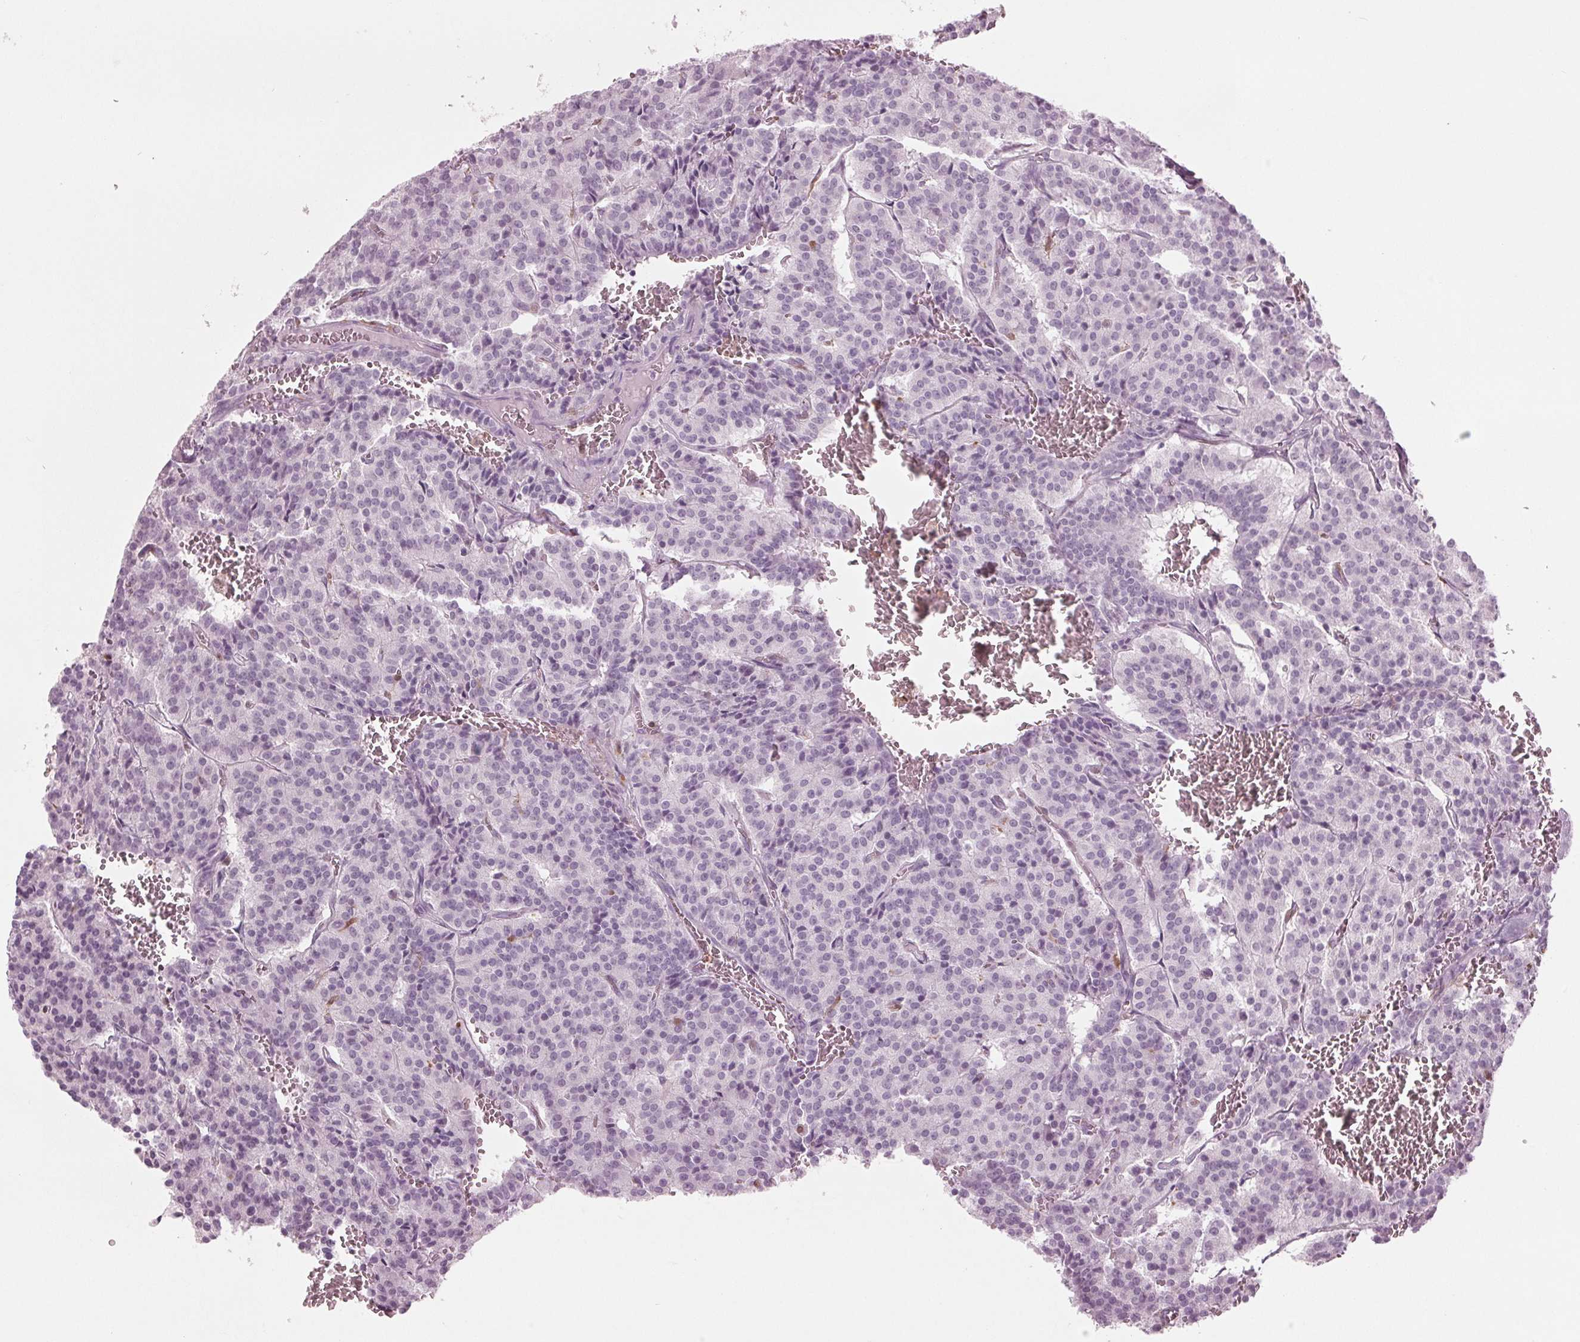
{"staining": {"intensity": "negative", "quantity": "none", "location": "none"}, "tissue": "carcinoid", "cell_type": "Tumor cells", "image_type": "cancer", "snomed": [{"axis": "morphology", "description": "Carcinoid, malignant, NOS"}, {"axis": "topography", "description": "Lung"}], "caption": "Immunohistochemistry (IHC) image of carcinoid (malignant) stained for a protein (brown), which exhibits no positivity in tumor cells.", "gene": "BTLA", "patient": {"sex": "male", "age": 70}}